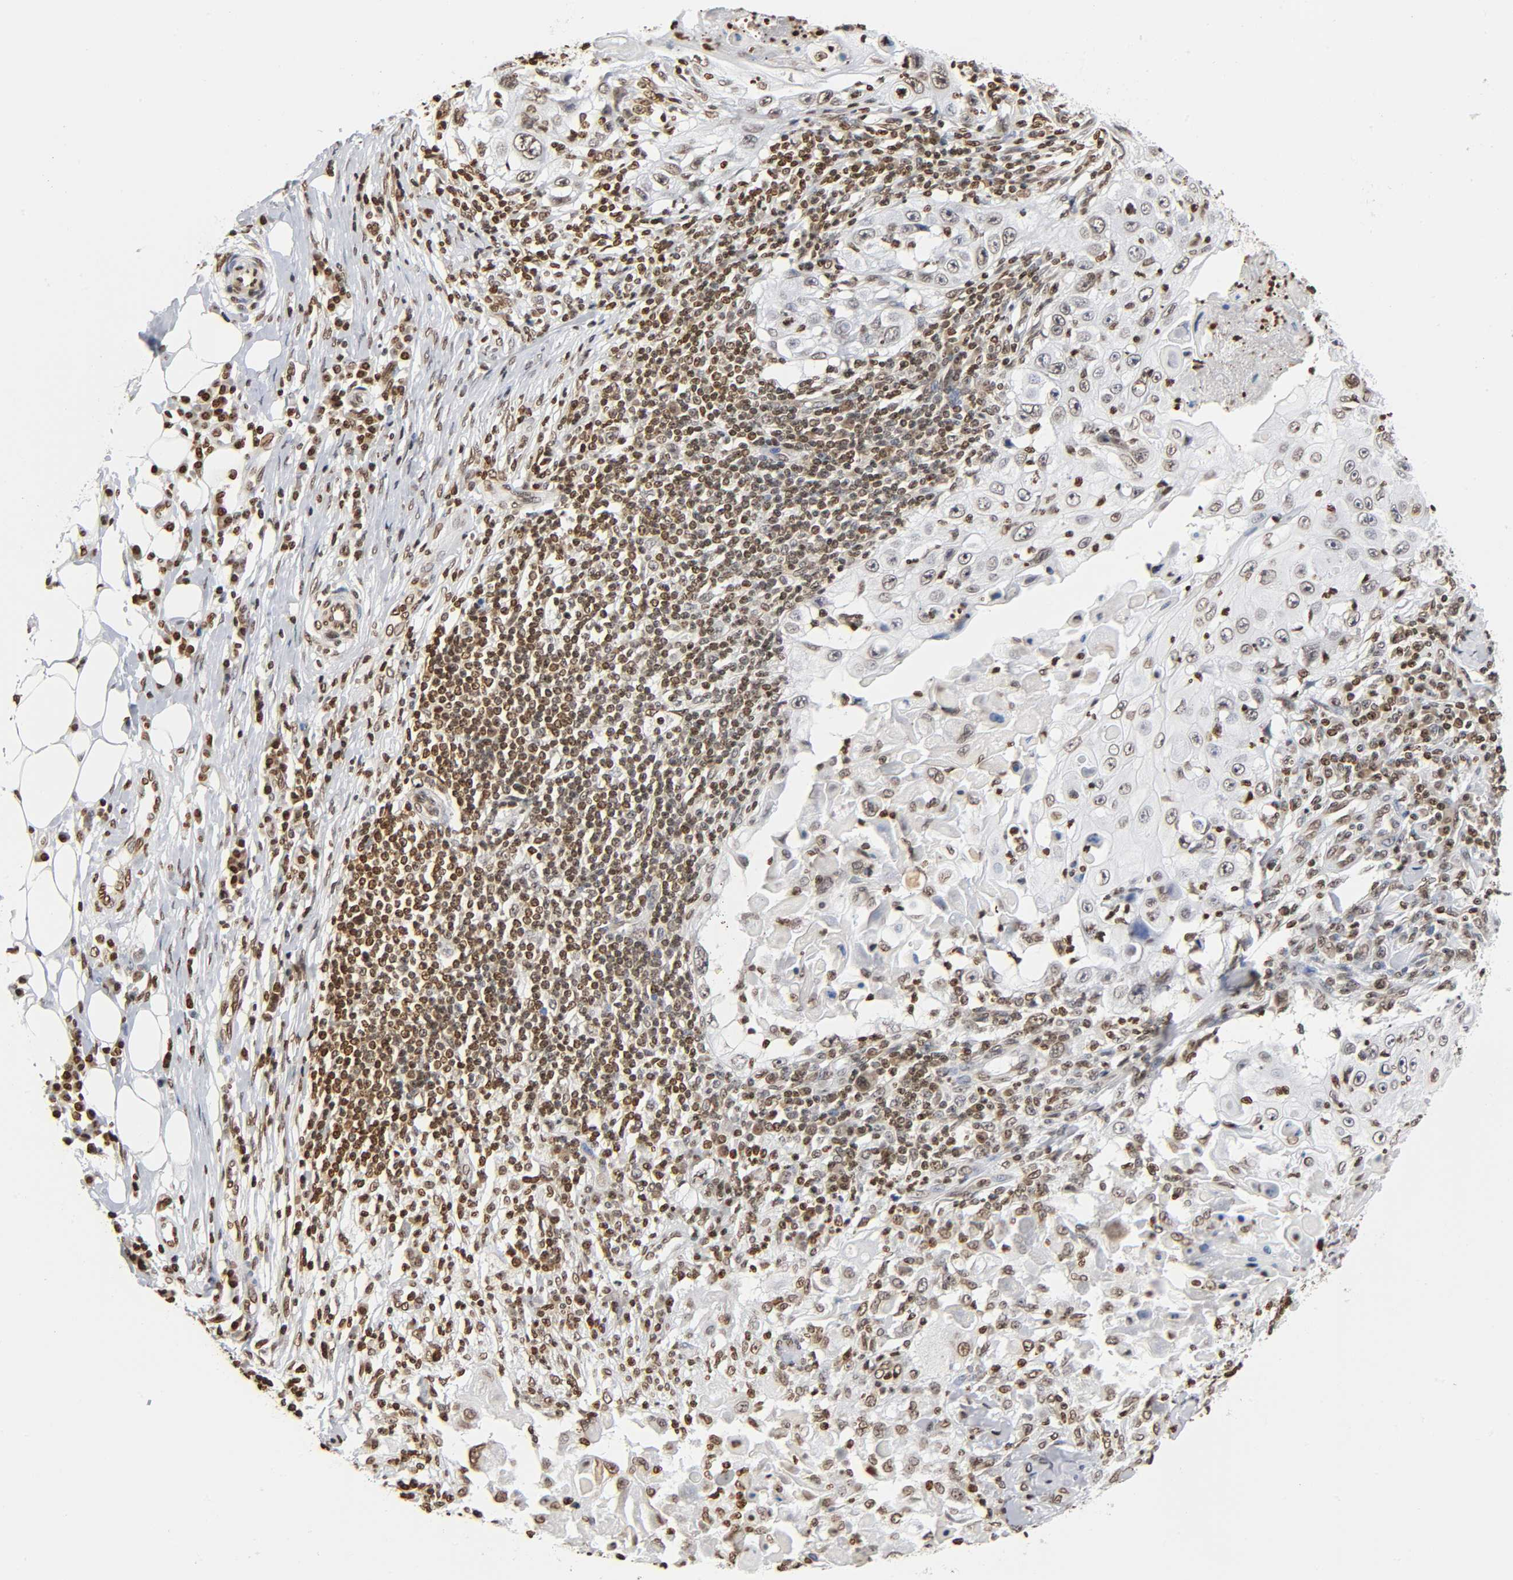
{"staining": {"intensity": "moderate", "quantity": ">75%", "location": "nuclear"}, "tissue": "skin cancer", "cell_type": "Tumor cells", "image_type": "cancer", "snomed": [{"axis": "morphology", "description": "Squamous cell carcinoma, NOS"}, {"axis": "topography", "description": "Skin"}], "caption": "Immunohistochemistry of human skin cancer shows medium levels of moderate nuclear staining in approximately >75% of tumor cells.", "gene": "HOXA6", "patient": {"sex": "male", "age": 86}}